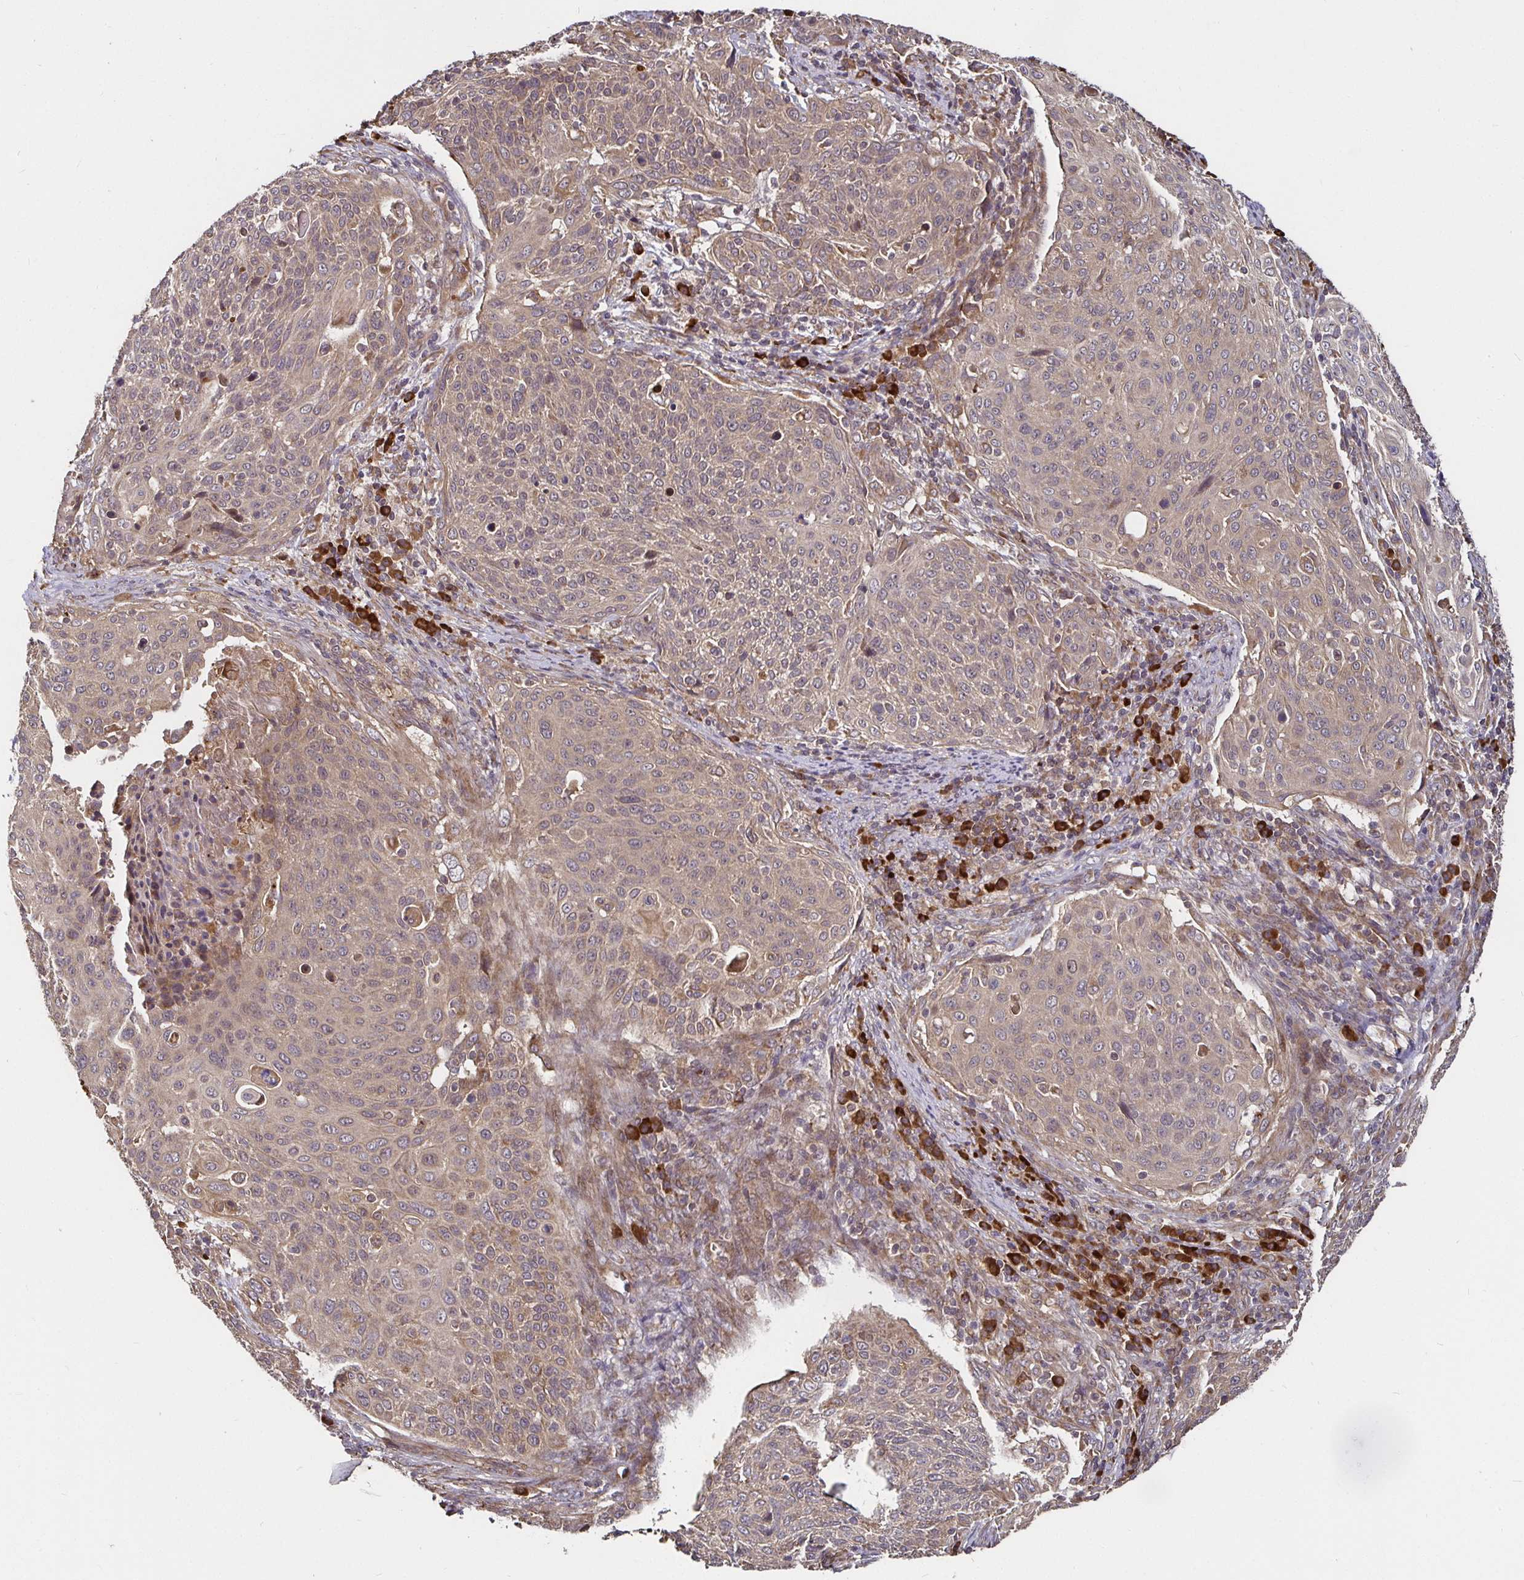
{"staining": {"intensity": "weak", "quantity": ">75%", "location": "cytoplasmic/membranous"}, "tissue": "cervical cancer", "cell_type": "Tumor cells", "image_type": "cancer", "snomed": [{"axis": "morphology", "description": "Squamous cell carcinoma, NOS"}, {"axis": "topography", "description": "Cervix"}], "caption": "The histopathology image exhibits staining of squamous cell carcinoma (cervical), revealing weak cytoplasmic/membranous protein staining (brown color) within tumor cells.", "gene": "MLST8", "patient": {"sex": "female", "age": 31}}